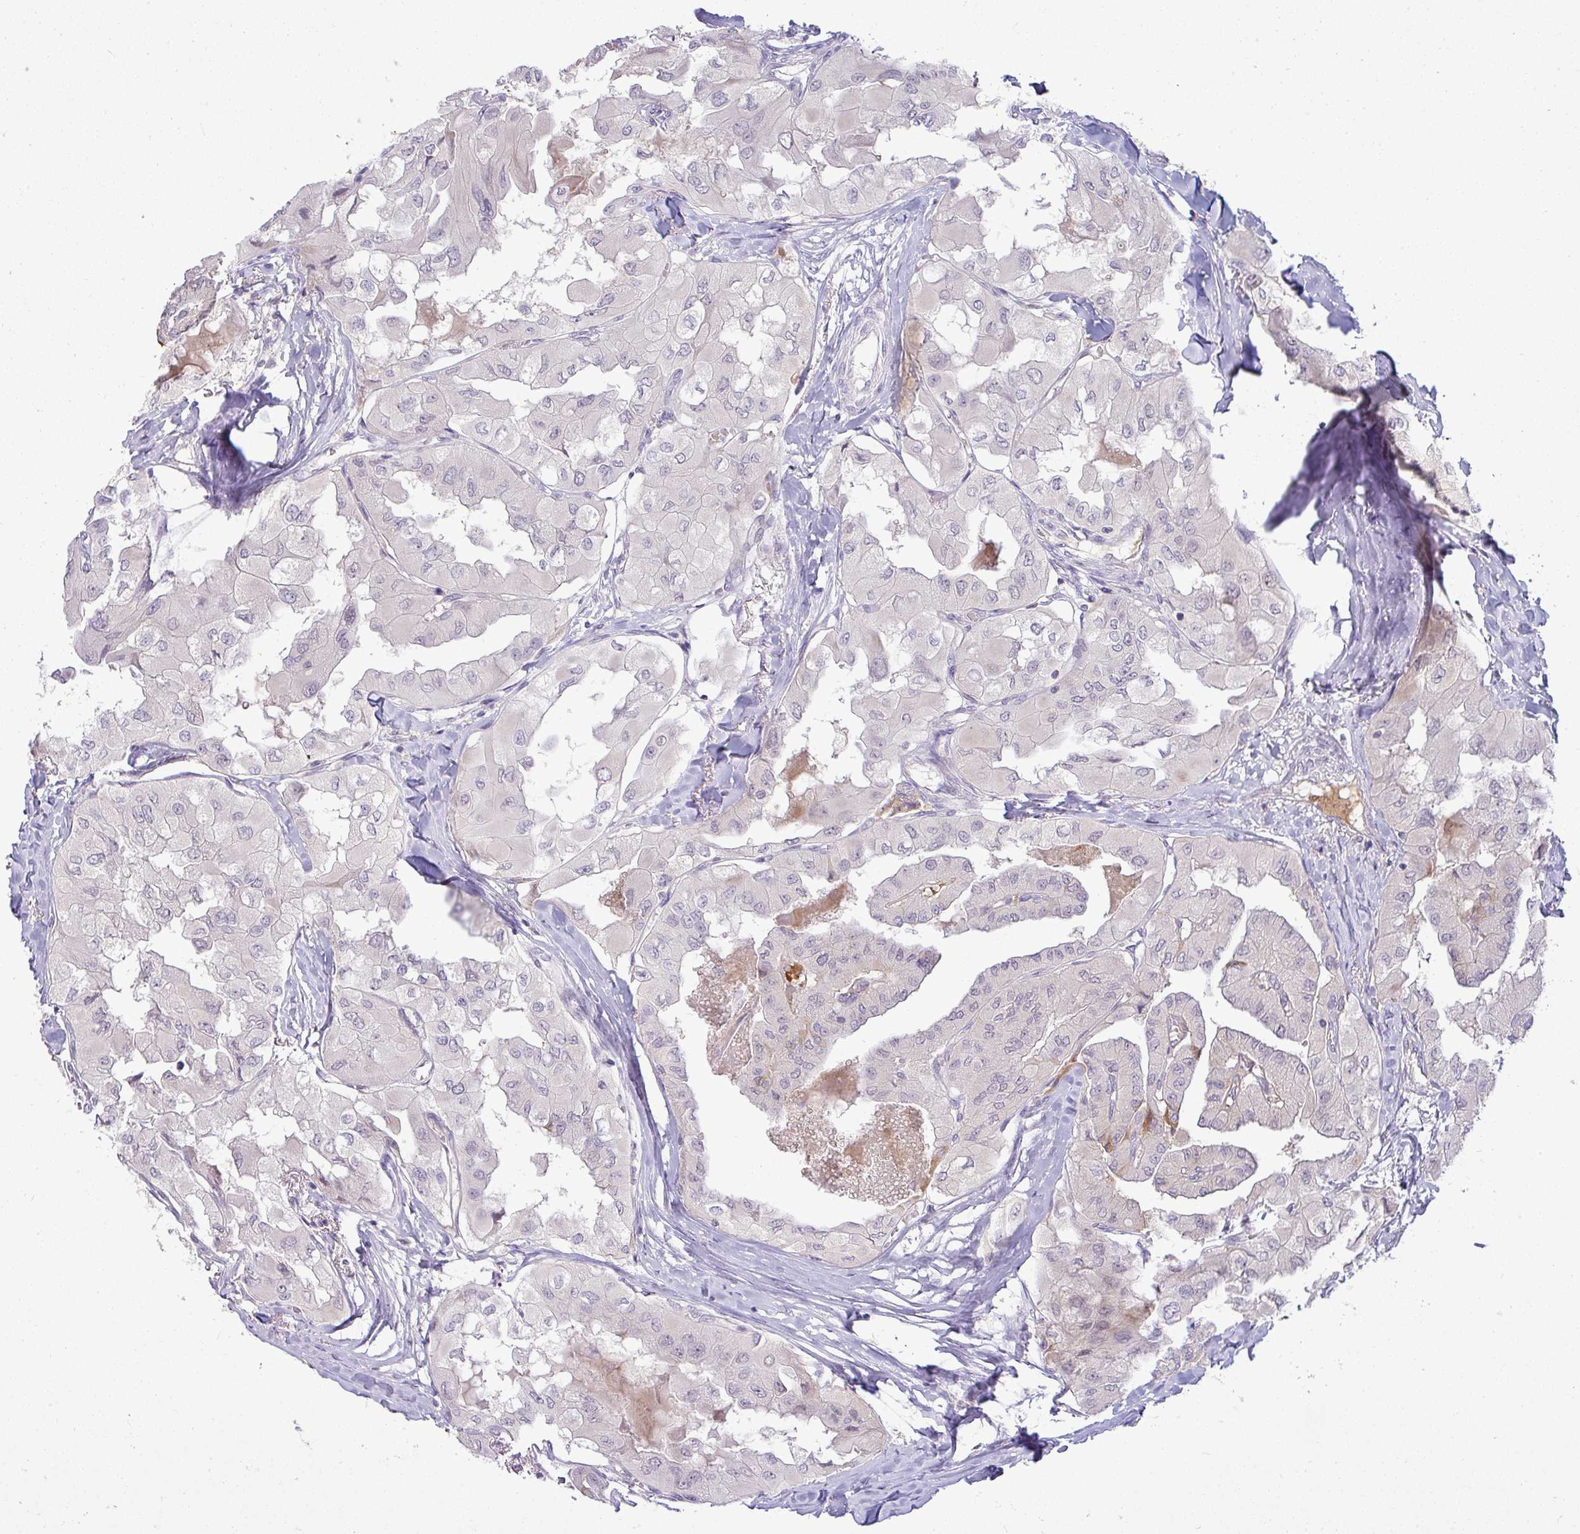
{"staining": {"intensity": "negative", "quantity": "none", "location": "none"}, "tissue": "thyroid cancer", "cell_type": "Tumor cells", "image_type": "cancer", "snomed": [{"axis": "morphology", "description": "Normal tissue, NOS"}, {"axis": "morphology", "description": "Papillary adenocarcinoma, NOS"}, {"axis": "topography", "description": "Thyroid gland"}], "caption": "Thyroid cancer stained for a protein using immunohistochemistry (IHC) reveals no staining tumor cells.", "gene": "APOM", "patient": {"sex": "female", "age": 59}}